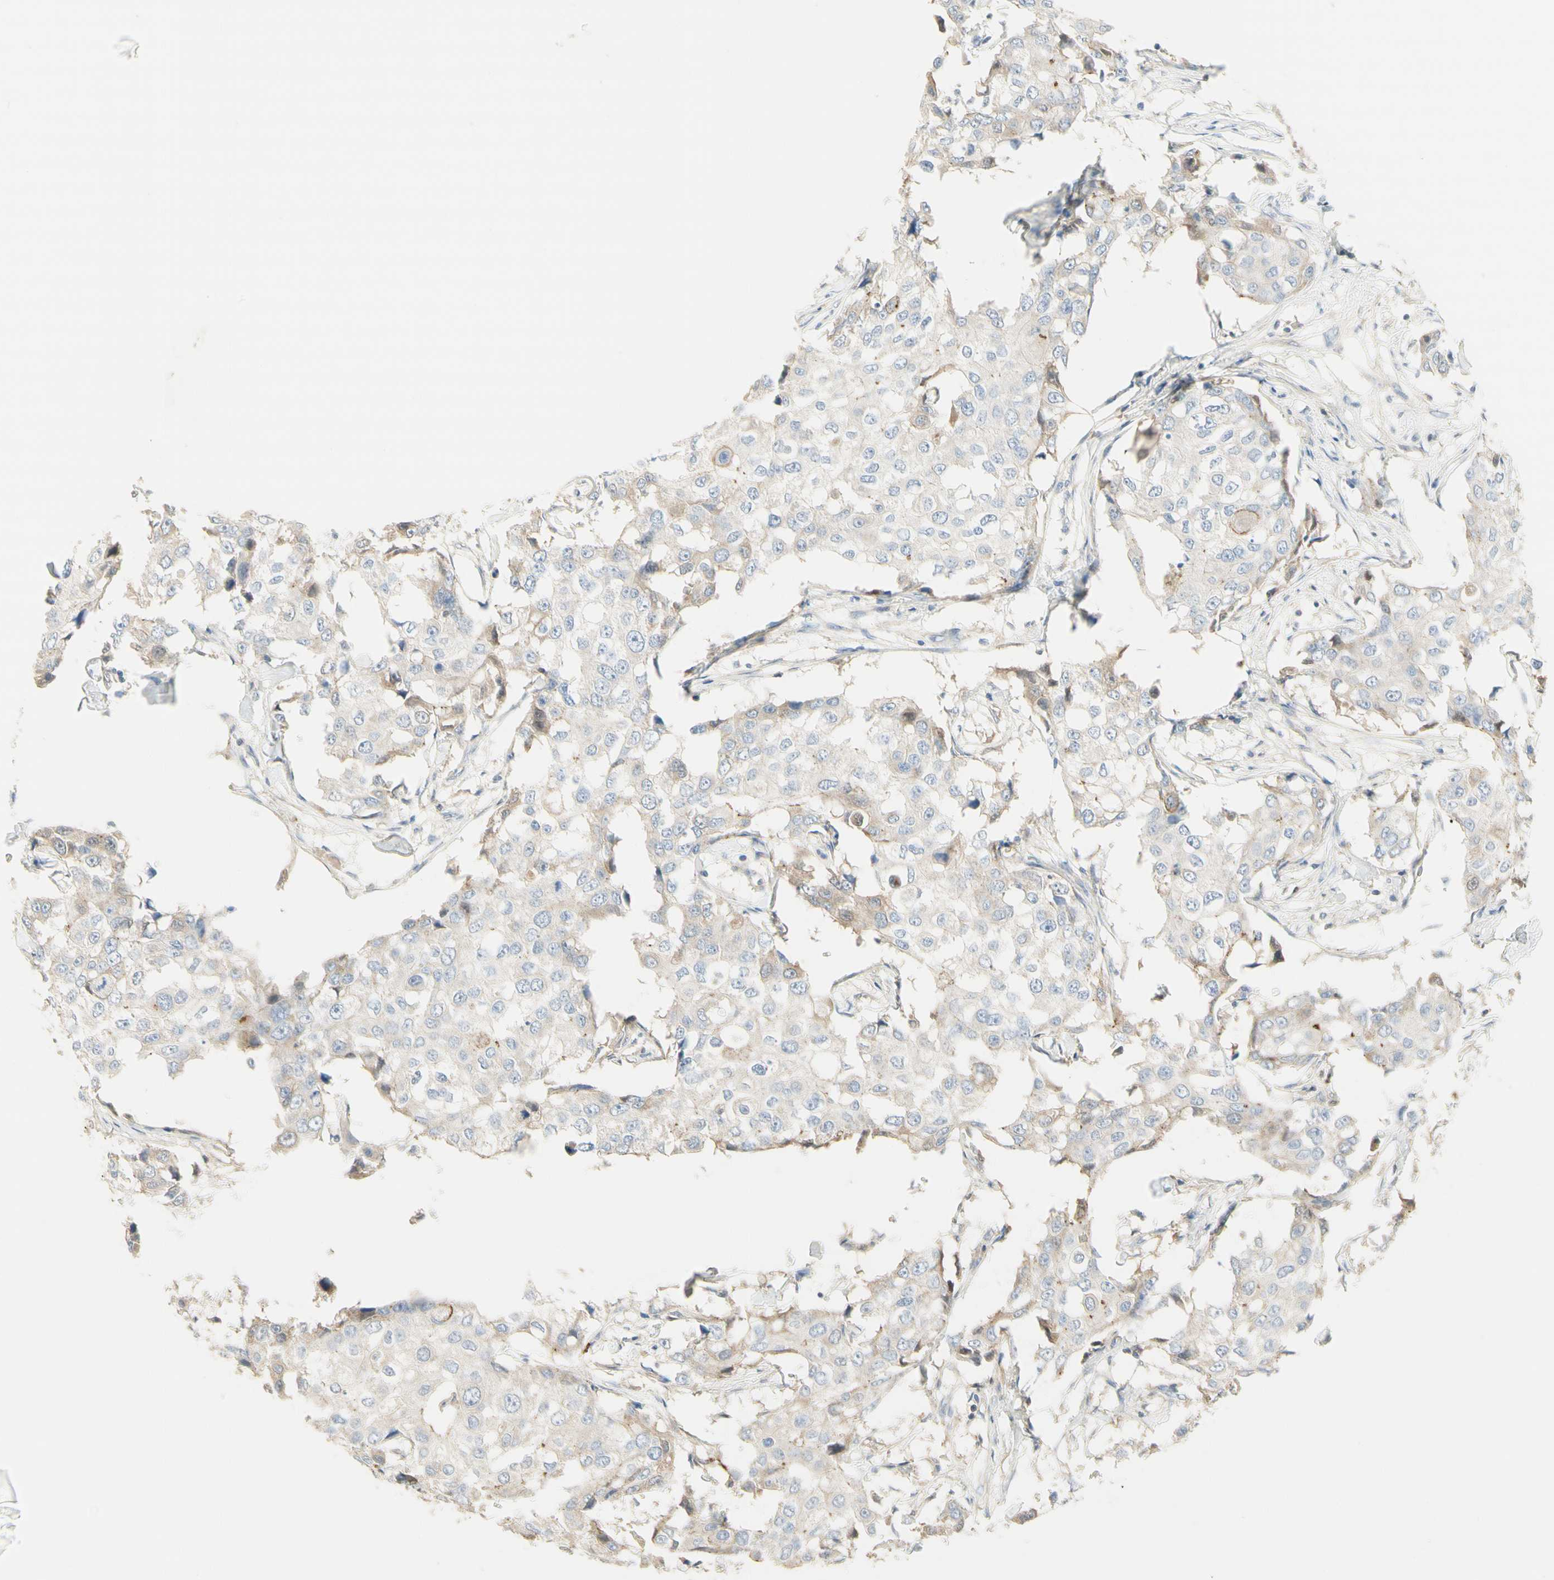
{"staining": {"intensity": "weak", "quantity": "25%-75%", "location": "cytoplasmic/membranous"}, "tissue": "breast cancer", "cell_type": "Tumor cells", "image_type": "cancer", "snomed": [{"axis": "morphology", "description": "Duct carcinoma"}, {"axis": "topography", "description": "Breast"}], "caption": "Infiltrating ductal carcinoma (breast) was stained to show a protein in brown. There is low levels of weak cytoplasmic/membranous positivity in approximately 25%-75% of tumor cells.", "gene": "NECTIN4", "patient": {"sex": "female", "age": 27}}